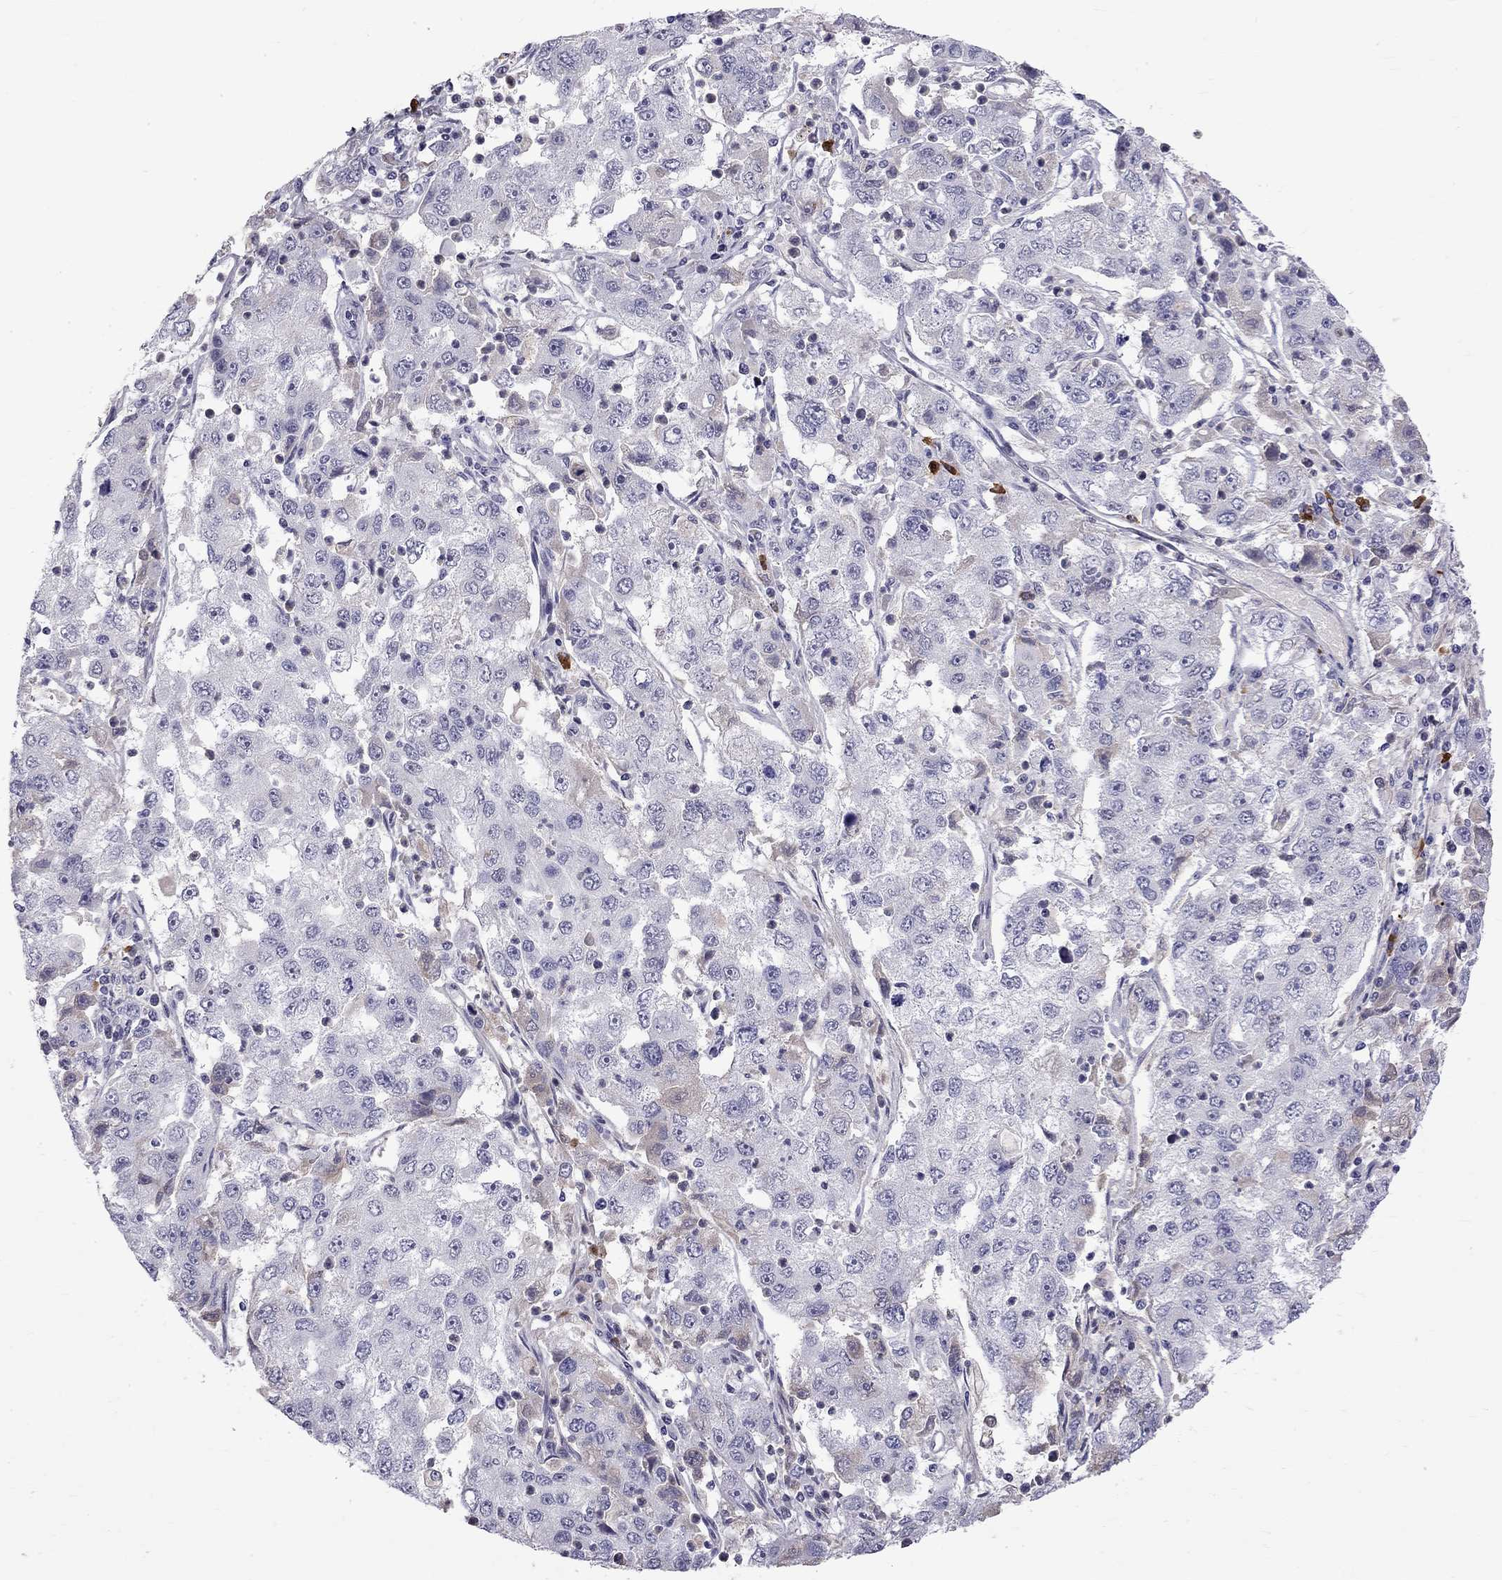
{"staining": {"intensity": "negative", "quantity": "none", "location": "none"}, "tissue": "cervical cancer", "cell_type": "Tumor cells", "image_type": "cancer", "snomed": [{"axis": "morphology", "description": "Squamous cell carcinoma, NOS"}, {"axis": "topography", "description": "Cervix"}], "caption": "DAB (3,3'-diaminobenzidine) immunohistochemical staining of squamous cell carcinoma (cervical) exhibits no significant staining in tumor cells.", "gene": "RTL9", "patient": {"sex": "female", "age": 36}}